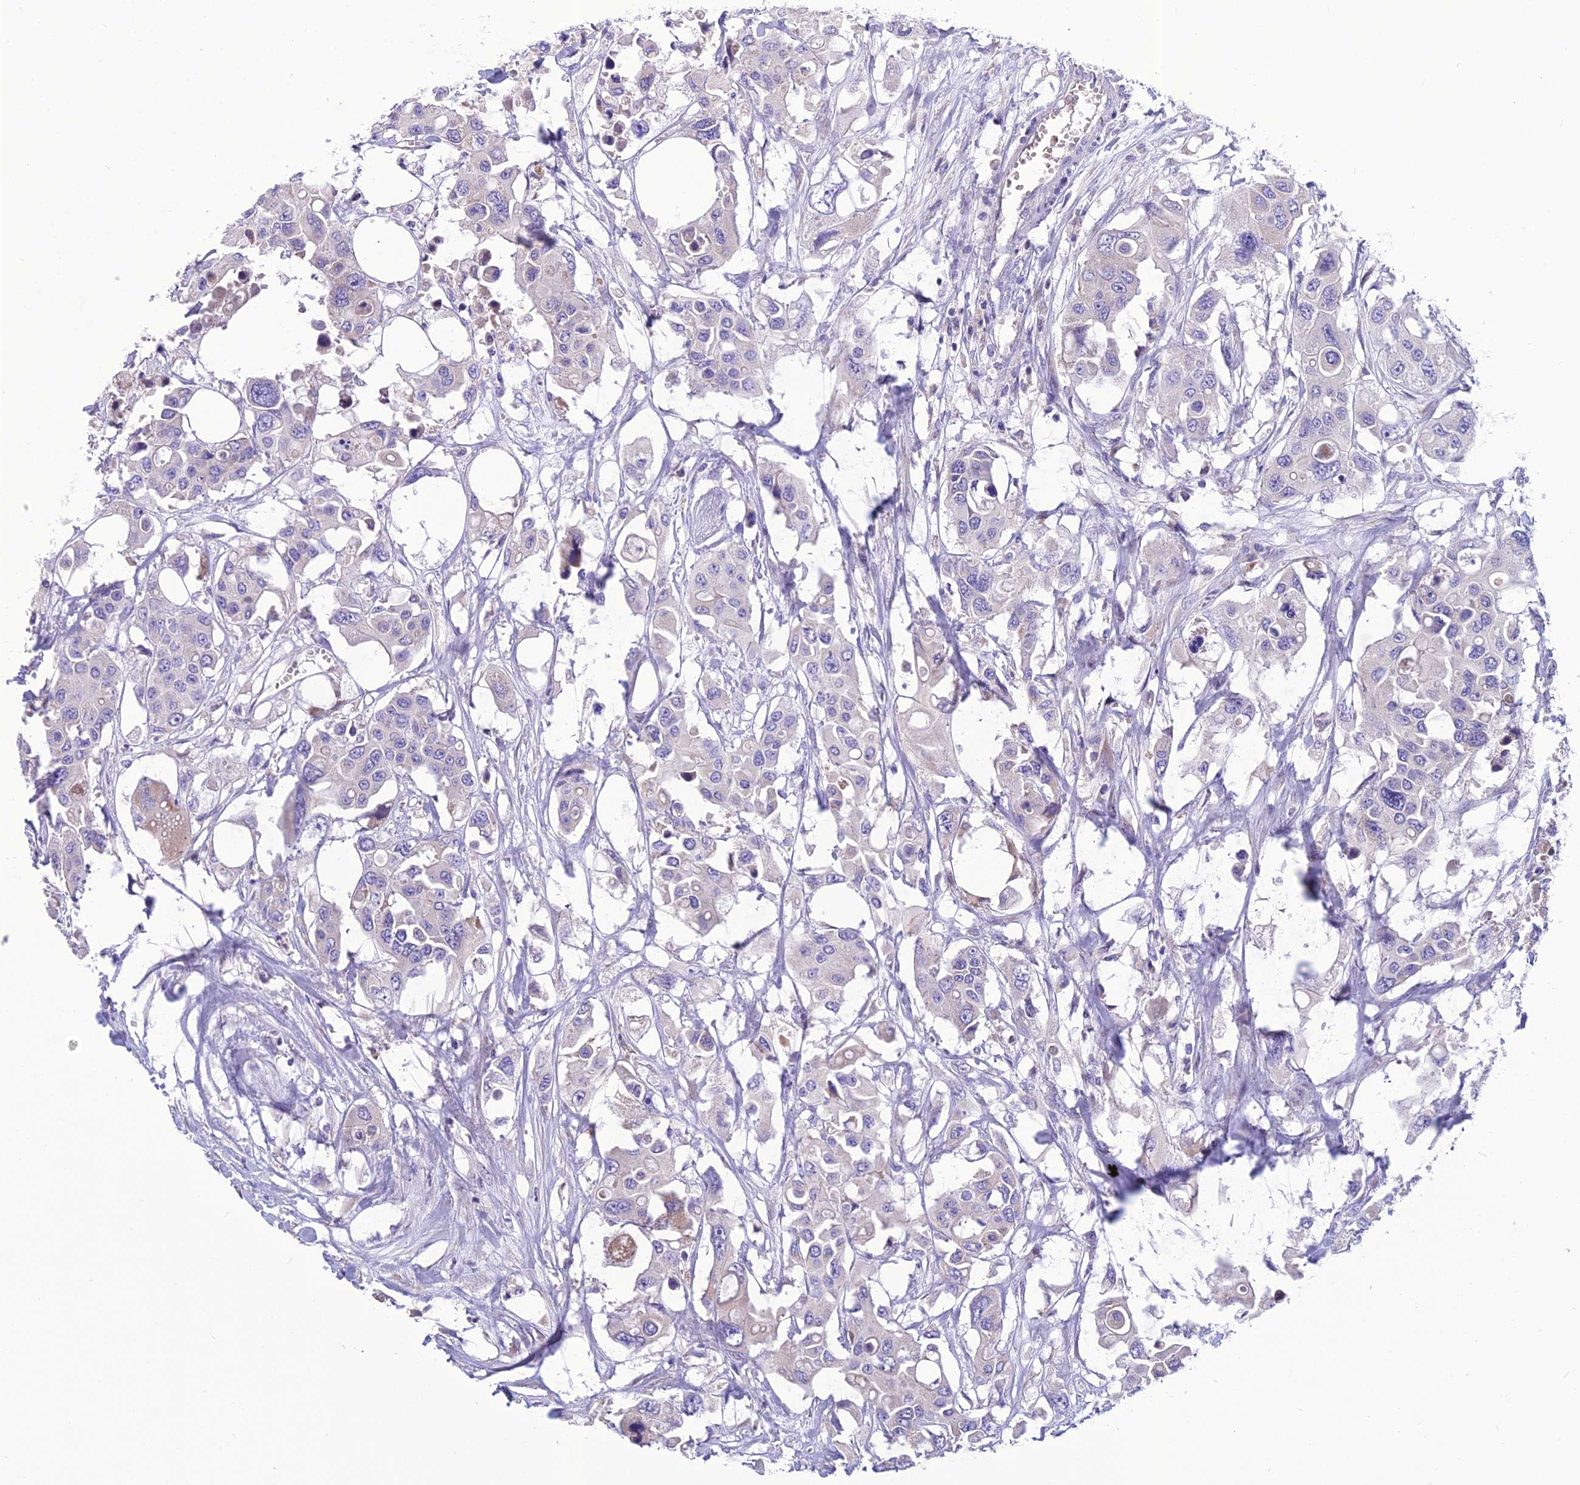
{"staining": {"intensity": "negative", "quantity": "none", "location": "none"}, "tissue": "colorectal cancer", "cell_type": "Tumor cells", "image_type": "cancer", "snomed": [{"axis": "morphology", "description": "Adenocarcinoma, NOS"}, {"axis": "topography", "description": "Colon"}], "caption": "Immunohistochemistry histopathology image of neoplastic tissue: human colorectal cancer stained with DAB (3,3'-diaminobenzidine) demonstrates no significant protein expression in tumor cells. (Stains: DAB IHC with hematoxylin counter stain, Microscopy: brightfield microscopy at high magnification).", "gene": "BHMT2", "patient": {"sex": "male", "age": 77}}